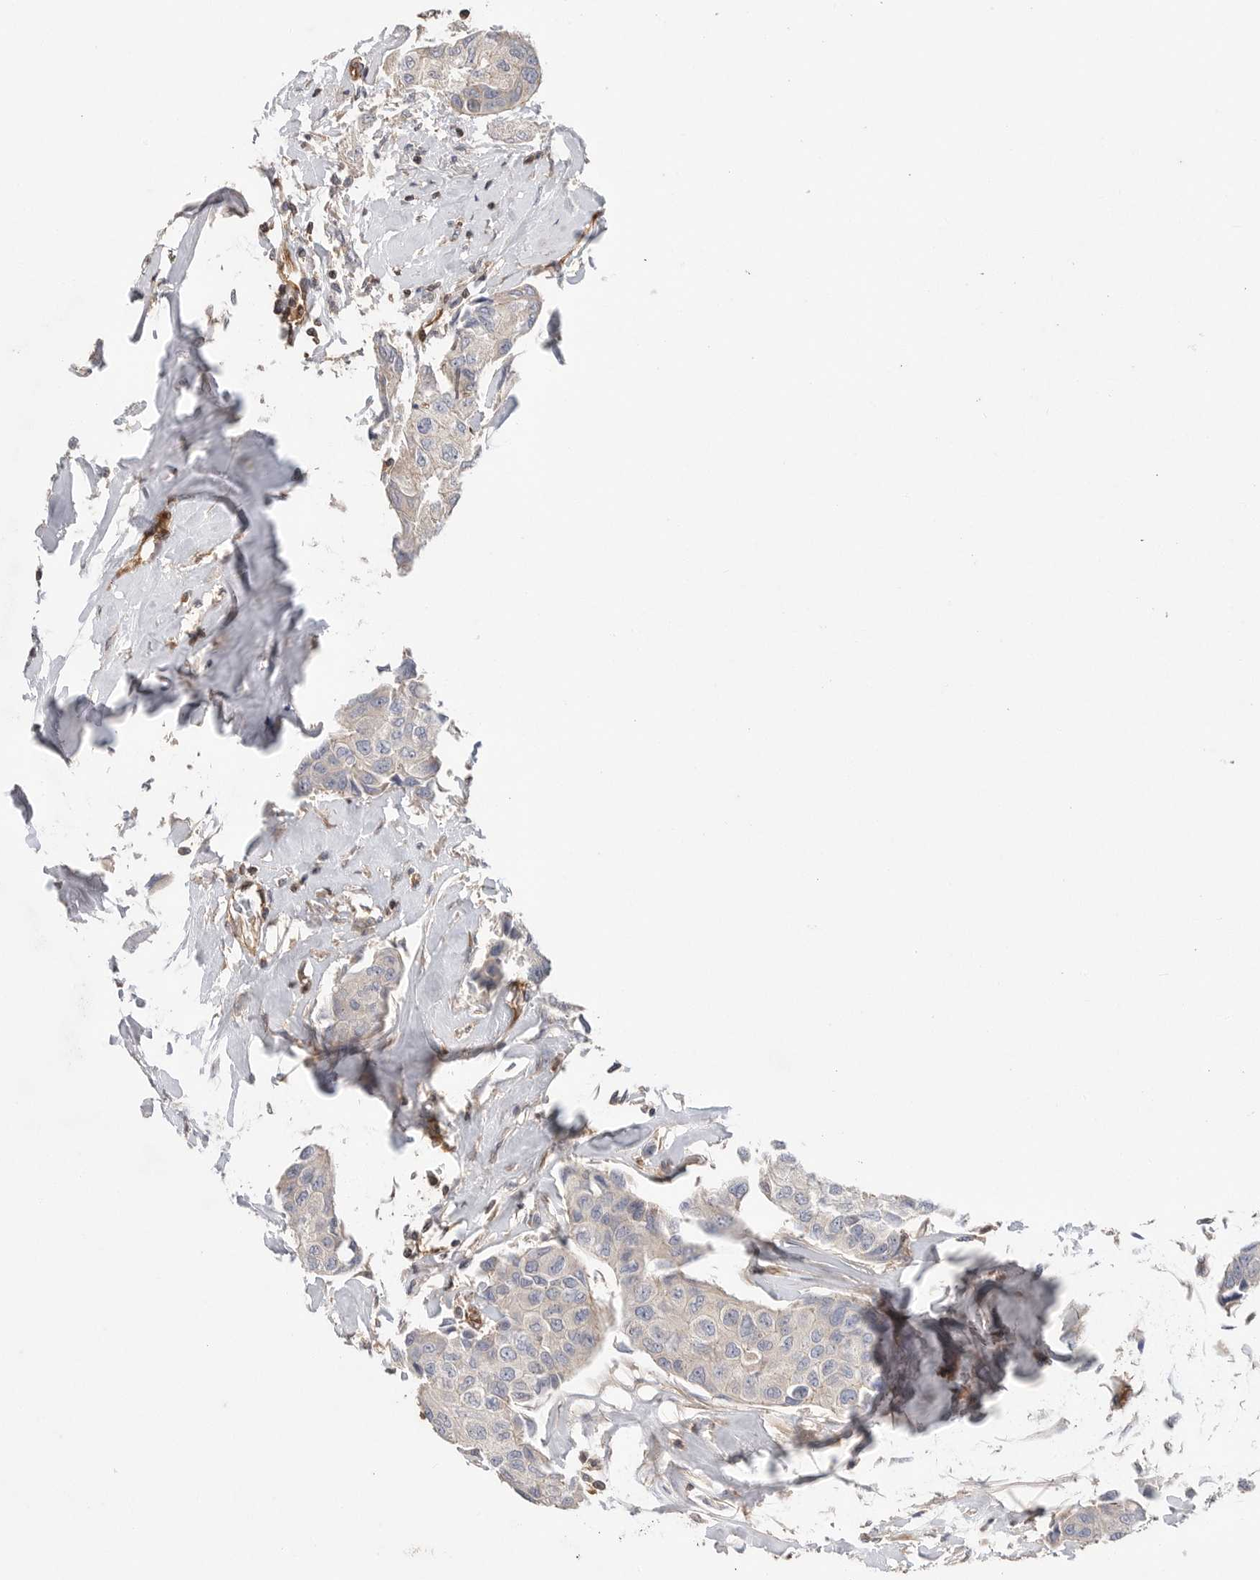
{"staining": {"intensity": "negative", "quantity": "none", "location": "none"}, "tissue": "breast cancer", "cell_type": "Tumor cells", "image_type": "cancer", "snomed": [{"axis": "morphology", "description": "Duct carcinoma"}, {"axis": "topography", "description": "Breast"}], "caption": "An immunohistochemistry (IHC) photomicrograph of breast intraductal carcinoma is shown. There is no staining in tumor cells of breast intraductal carcinoma. (Immunohistochemistry, brightfield microscopy, high magnification).", "gene": "PRKCH", "patient": {"sex": "female", "age": 80}}